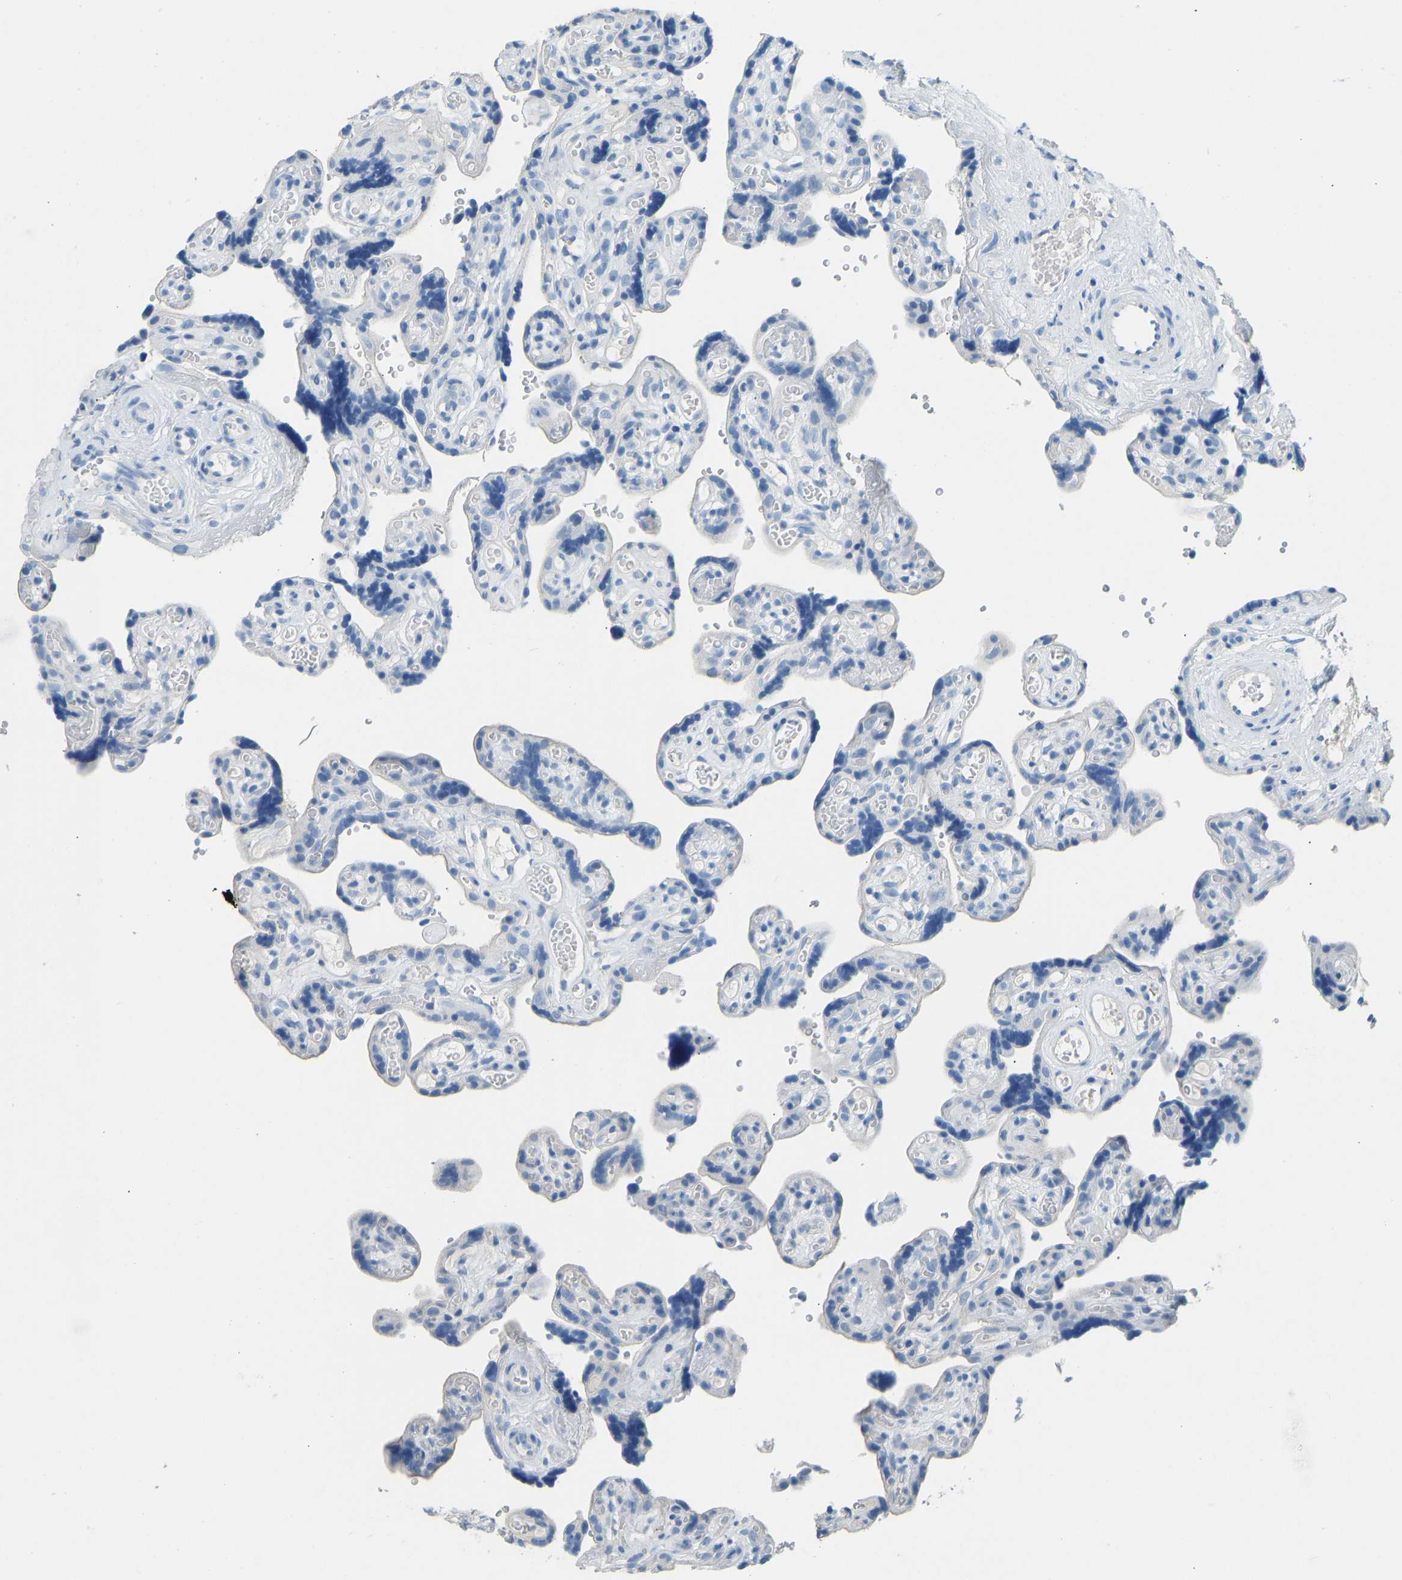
{"staining": {"intensity": "negative", "quantity": "none", "location": "none"}, "tissue": "placenta", "cell_type": "Decidual cells", "image_type": "normal", "snomed": [{"axis": "morphology", "description": "Normal tissue, NOS"}, {"axis": "topography", "description": "Placenta"}], "caption": "An image of placenta stained for a protein exhibits no brown staining in decidual cells. Brightfield microscopy of immunohistochemistry stained with DAB (brown) and hematoxylin (blue), captured at high magnification.", "gene": "ATP1A1", "patient": {"sex": "female", "age": 30}}